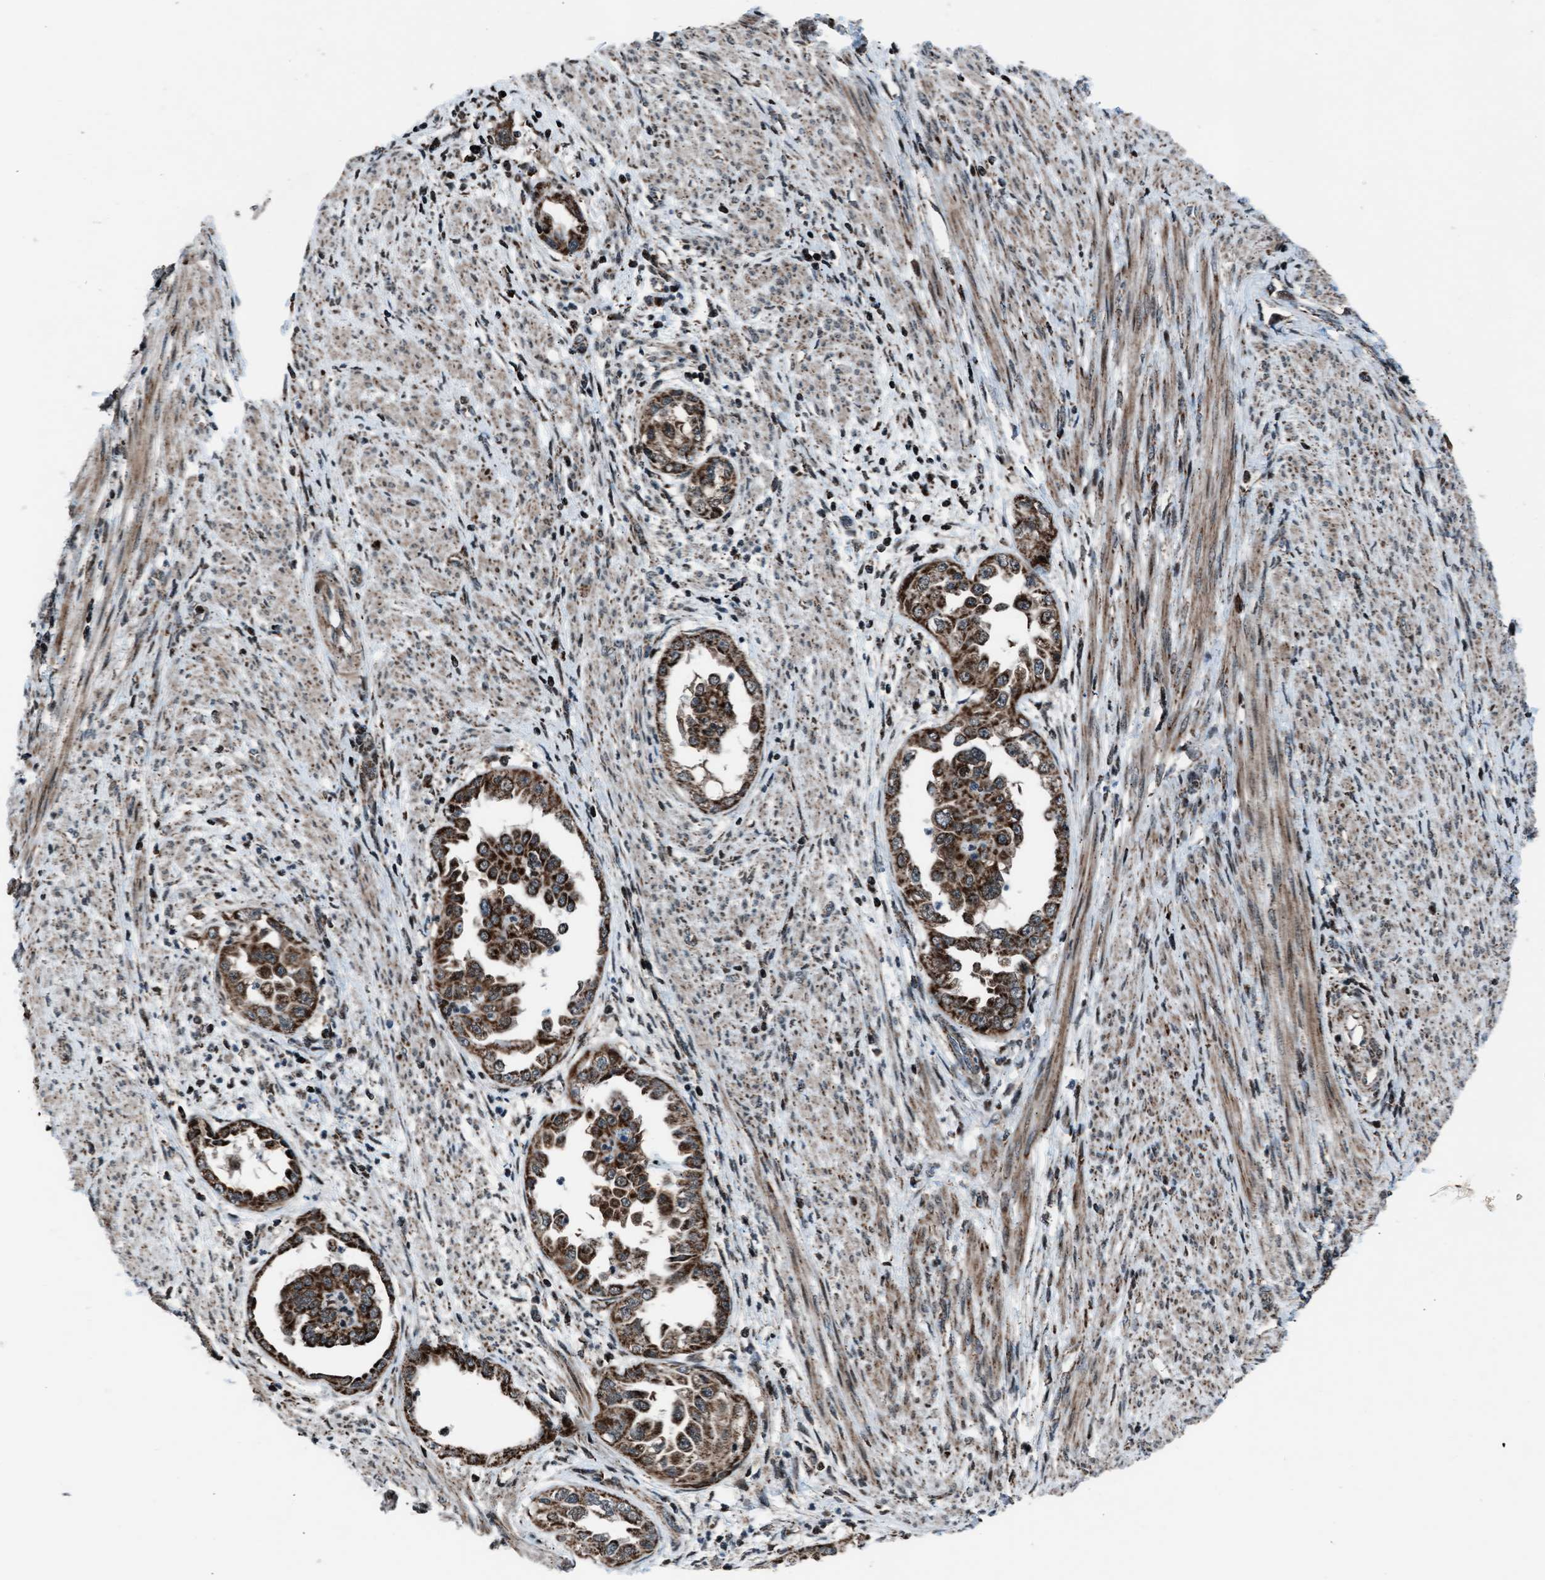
{"staining": {"intensity": "strong", "quantity": ">75%", "location": "cytoplasmic/membranous"}, "tissue": "endometrial cancer", "cell_type": "Tumor cells", "image_type": "cancer", "snomed": [{"axis": "morphology", "description": "Adenocarcinoma, NOS"}, {"axis": "topography", "description": "Endometrium"}], "caption": "A micrograph of endometrial cancer stained for a protein exhibits strong cytoplasmic/membranous brown staining in tumor cells.", "gene": "MORC3", "patient": {"sex": "female", "age": 85}}